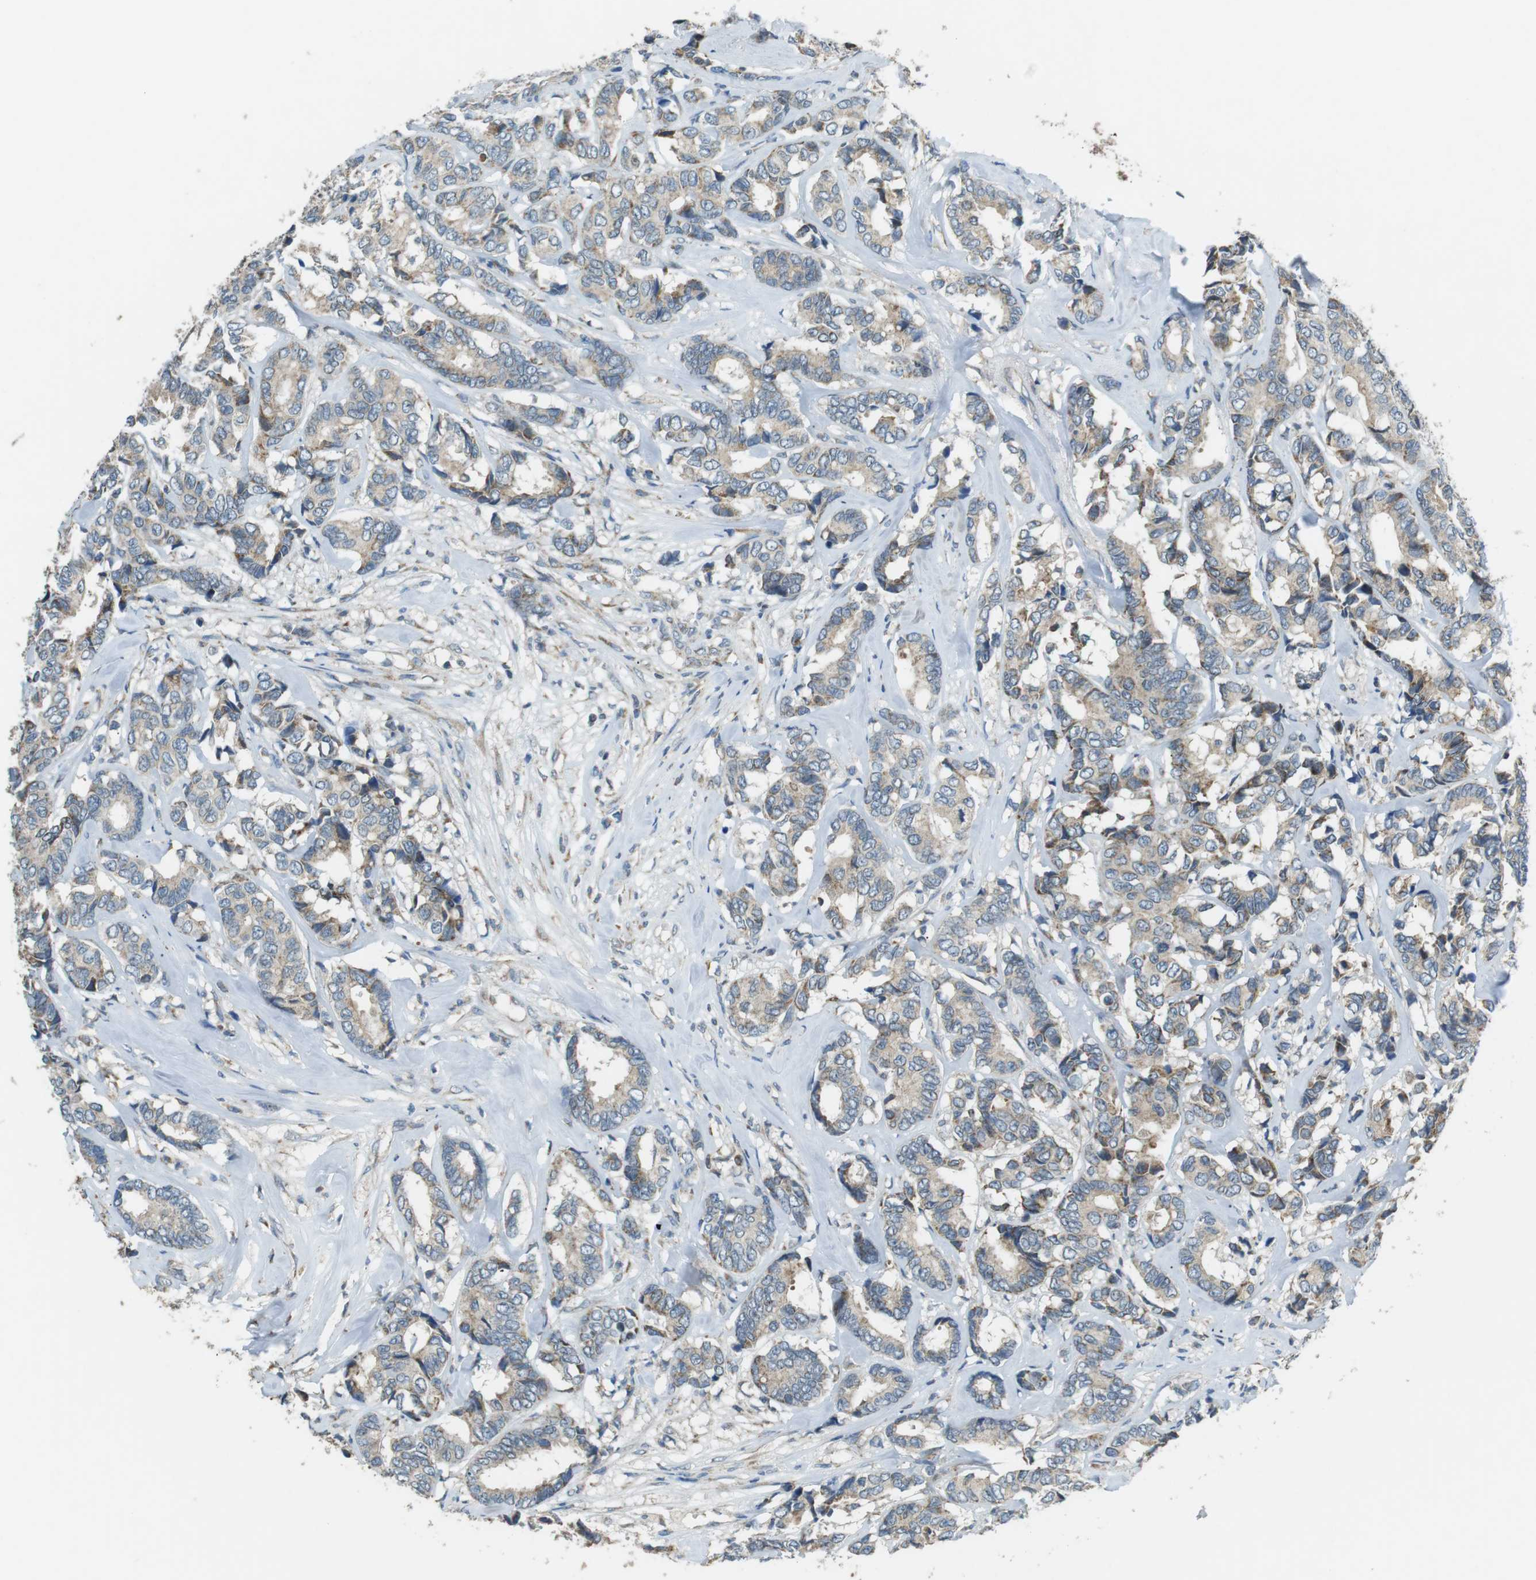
{"staining": {"intensity": "moderate", "quantity": "<25%", "location": "cytoplasmic/membranous"}, "tissue": "breast cancer", "cell_type": "Tumor cells", "image_type": "cancer", "snomed": [{"axis": "morphology", "description": "Duct carcinoma"}, {"axis": "topography", "description": "Breast"}], "caption": "A brown stain highlights moderate cytoplasmic/membranous staining of a protein in breast cancer (invasive ductal carcinoma) tumor cells.", "gene": "BACE1", "patient": {"sex": "female", "age": 87}}